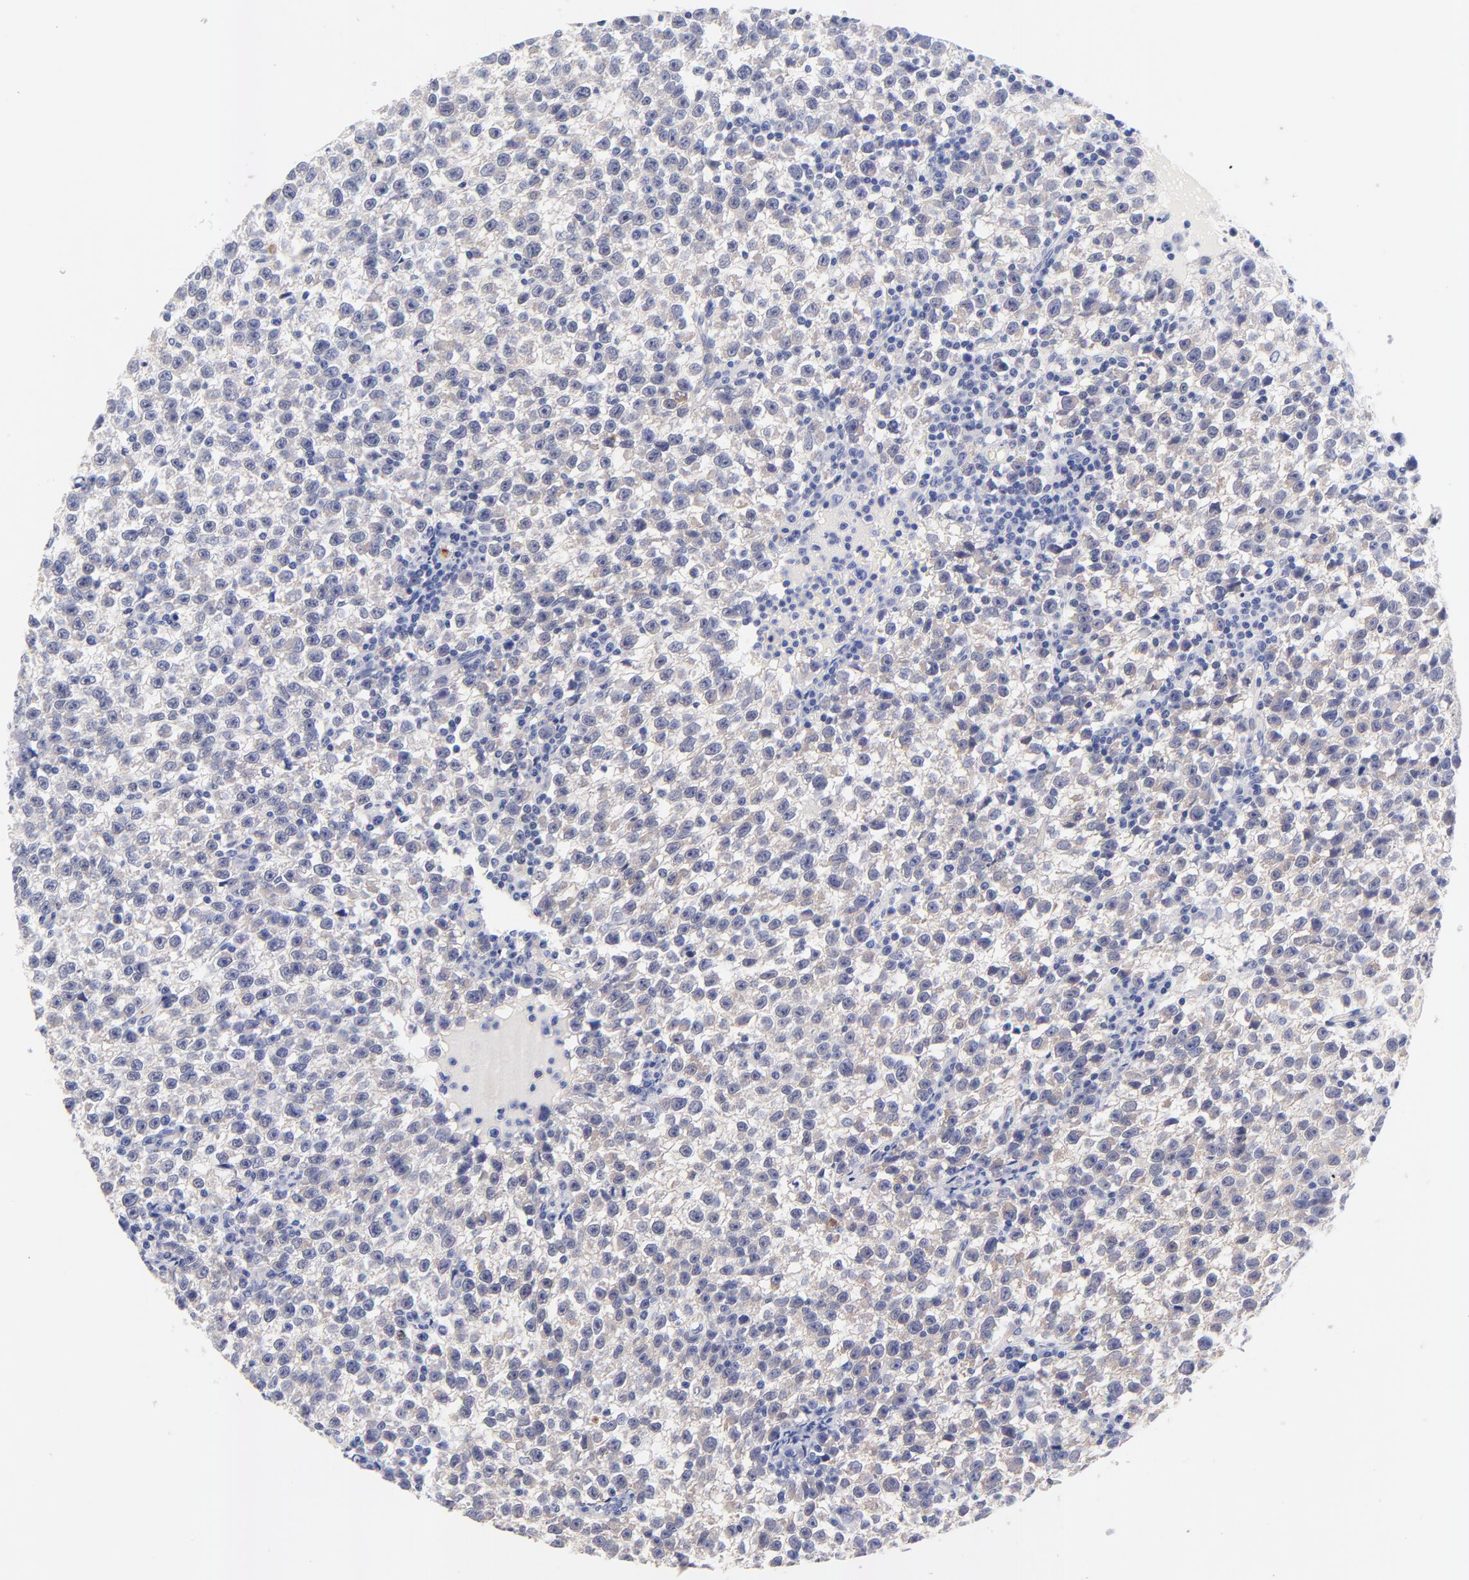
{"staining": {"intensity": "negative", "quantity": "none", "location": "none"}, "tissue": "testis cancer", "cell_type": "Tumor cells", "image_type": "cancer", "snomed": [{"axis": "morphology", "description": "Seminoma, NOS"}, {"axis": "topography", "description": "Testis"}], "caption": "IHC image of human seminoma (testis) stained for a protein (brown), which displays no positivity in tumor cells.", "gene": "FAM117B", "patient": {"sex": "male", "age": 35}}